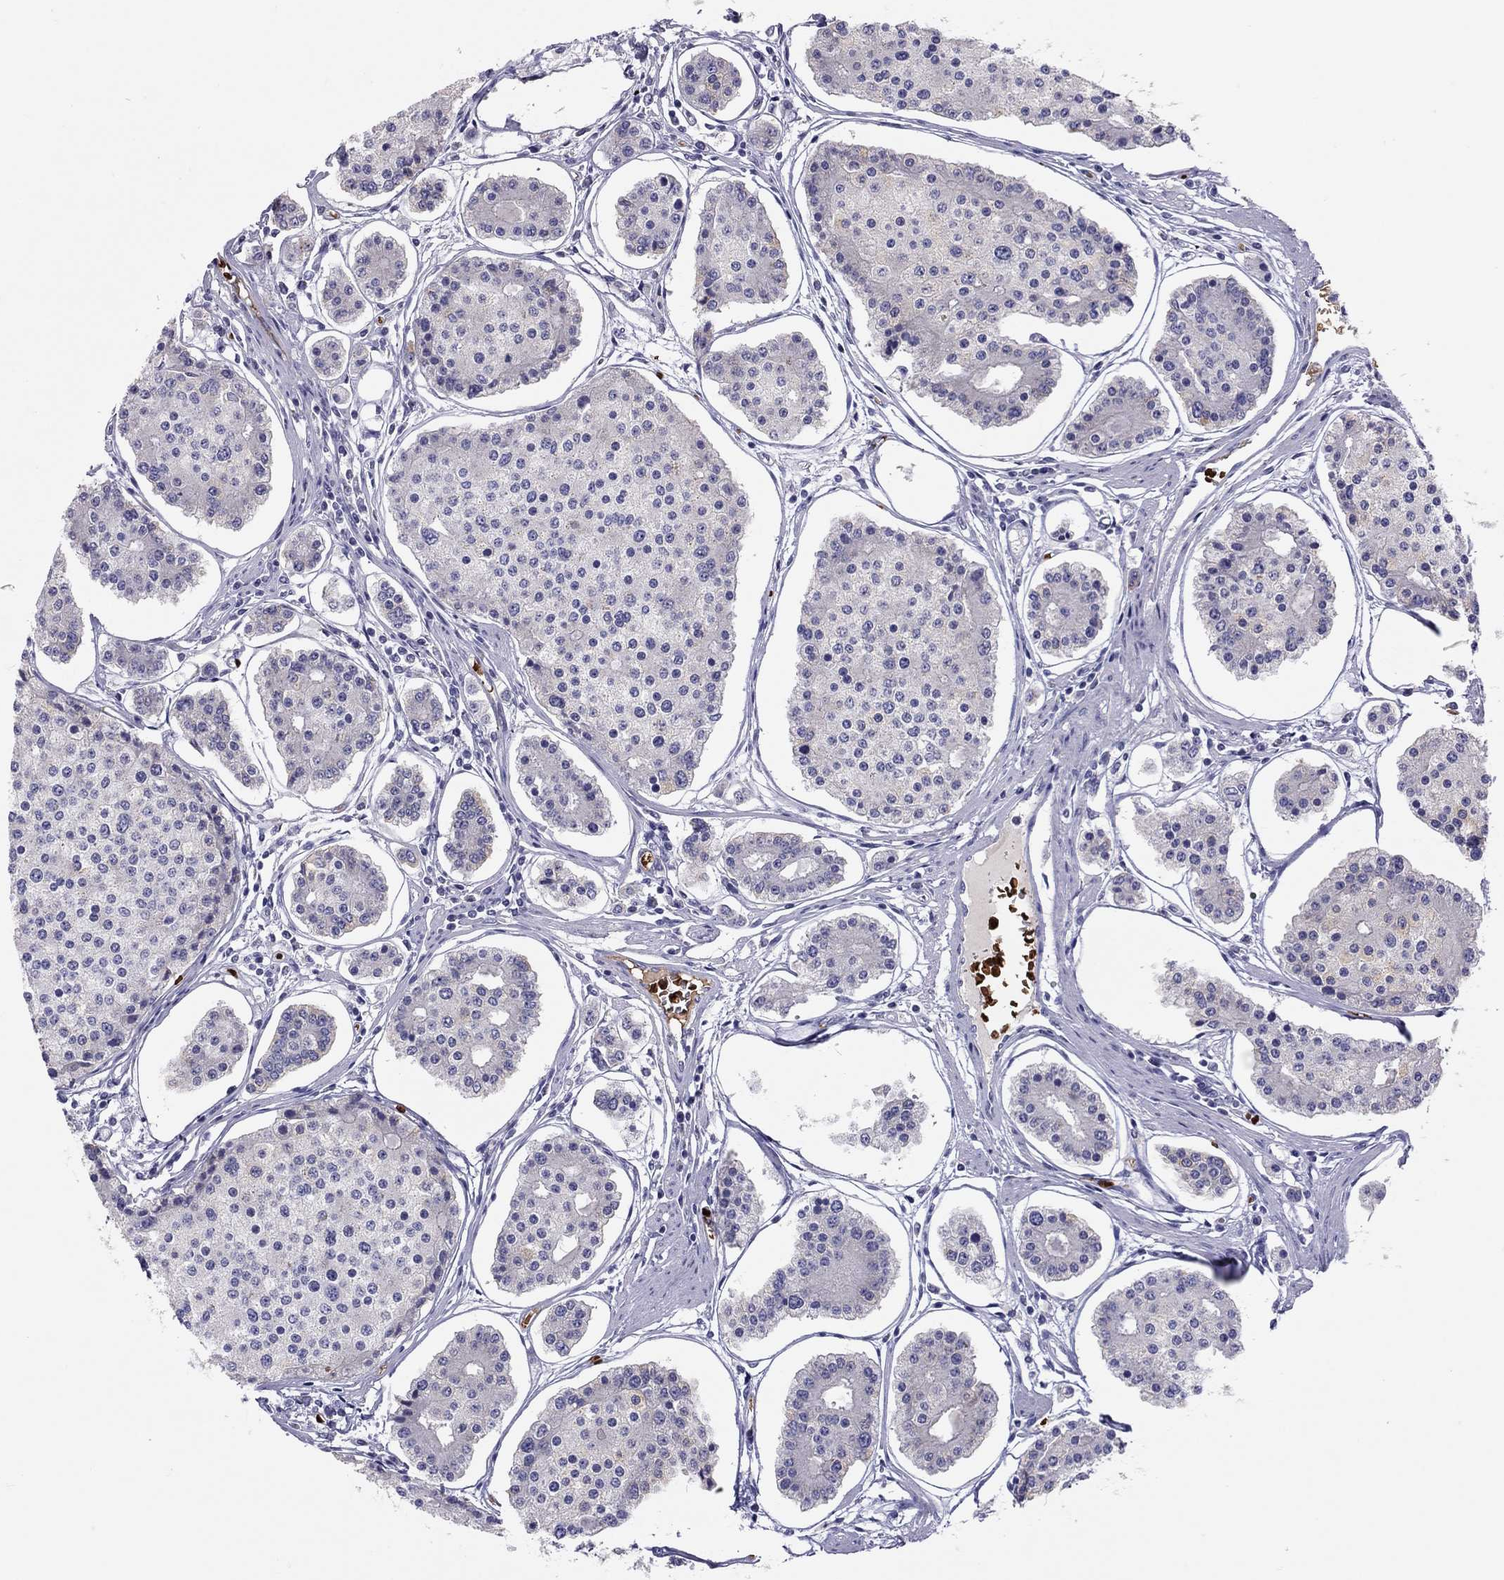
{"staining": {"intensity": "moderate", "quantity": "<25%", "location": "cytoplasmic/membranous"}, "tissue": "carcinoid", "cell_type": "Tumor cells", "image_type": "cancer", "snomed": [{"axis": "morphology", "description": "Carcinoid, malignant, NOS"}, {"axis": "topography", "description": "Small intestine"}], "caption": "DAB (3,3'-diaminobenzidine) immunohistochemical staining of carcinoid demonstrates moderate cytoplasmic/membranous protein staining in about <25% of tumor cells.", "gene": "FRMD1", "patient": {"sex": "female", "age": 65}}